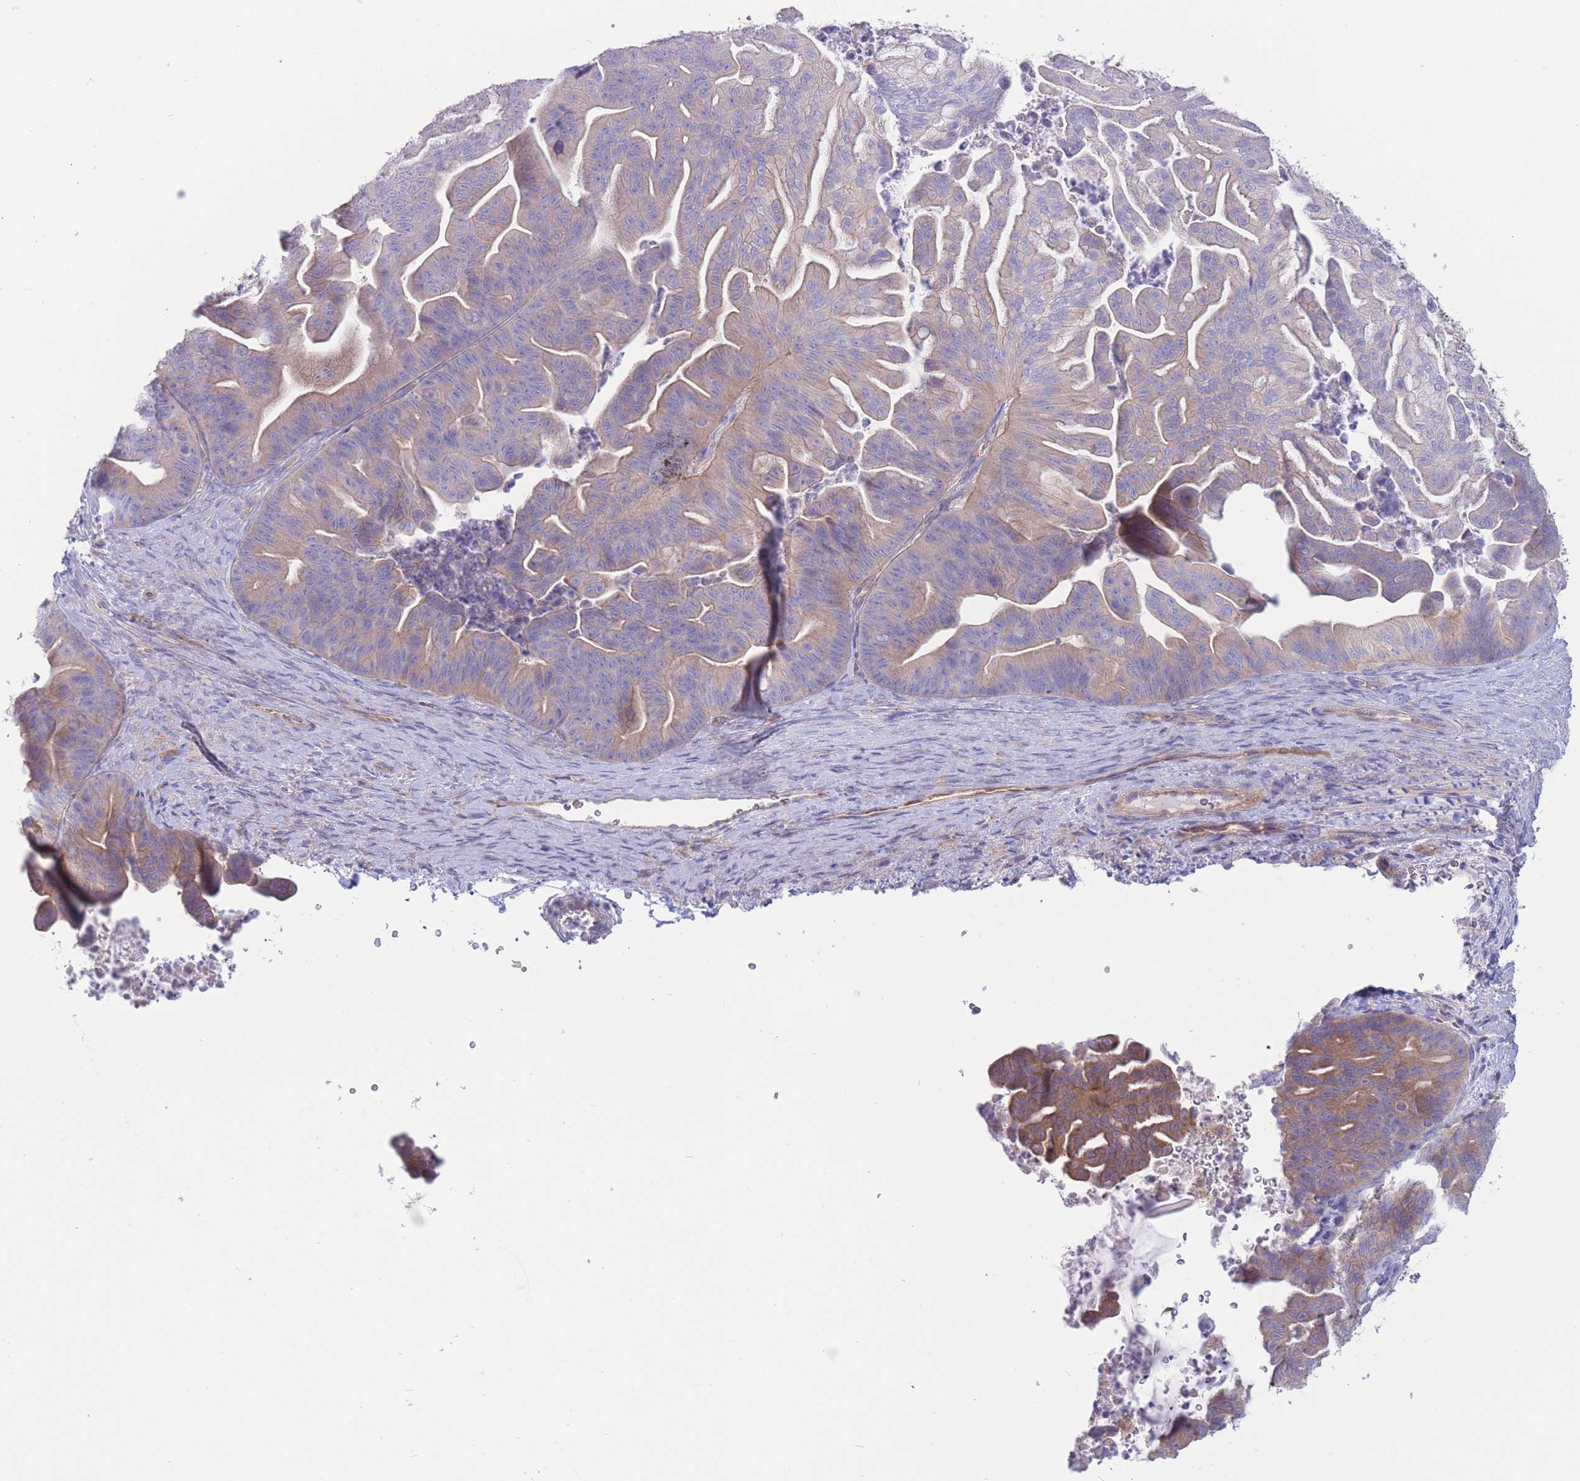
{"staining": {"intensity": "weak", "quantity": "25%-75%", "location": "cytoplasmic/membranous"}, "tissue": "ovarian cancer", "cell_type": "Tumor cells", "image_type": "cancer", "snomed": [{"axis": "morphology", "description": "Cystadenocarcinoma, mucinous, NOS"}, {"axis": "topography", "description": "Ovary"}], "caption": "An immunohistochemistry (IHC) photomicrograph of tumor tissue is shown. Protein staining in brown labels weak cytoplasmic/membranous positivity in ovarian cancer (mucinous cystadenocarcinoma) within tumor cells. Immunohistochemistry stains the protein of interest in brown and the nuclei are stained blue.", "gene": "ALS2CL", "patient": {"sex": "female", "age": 67}}